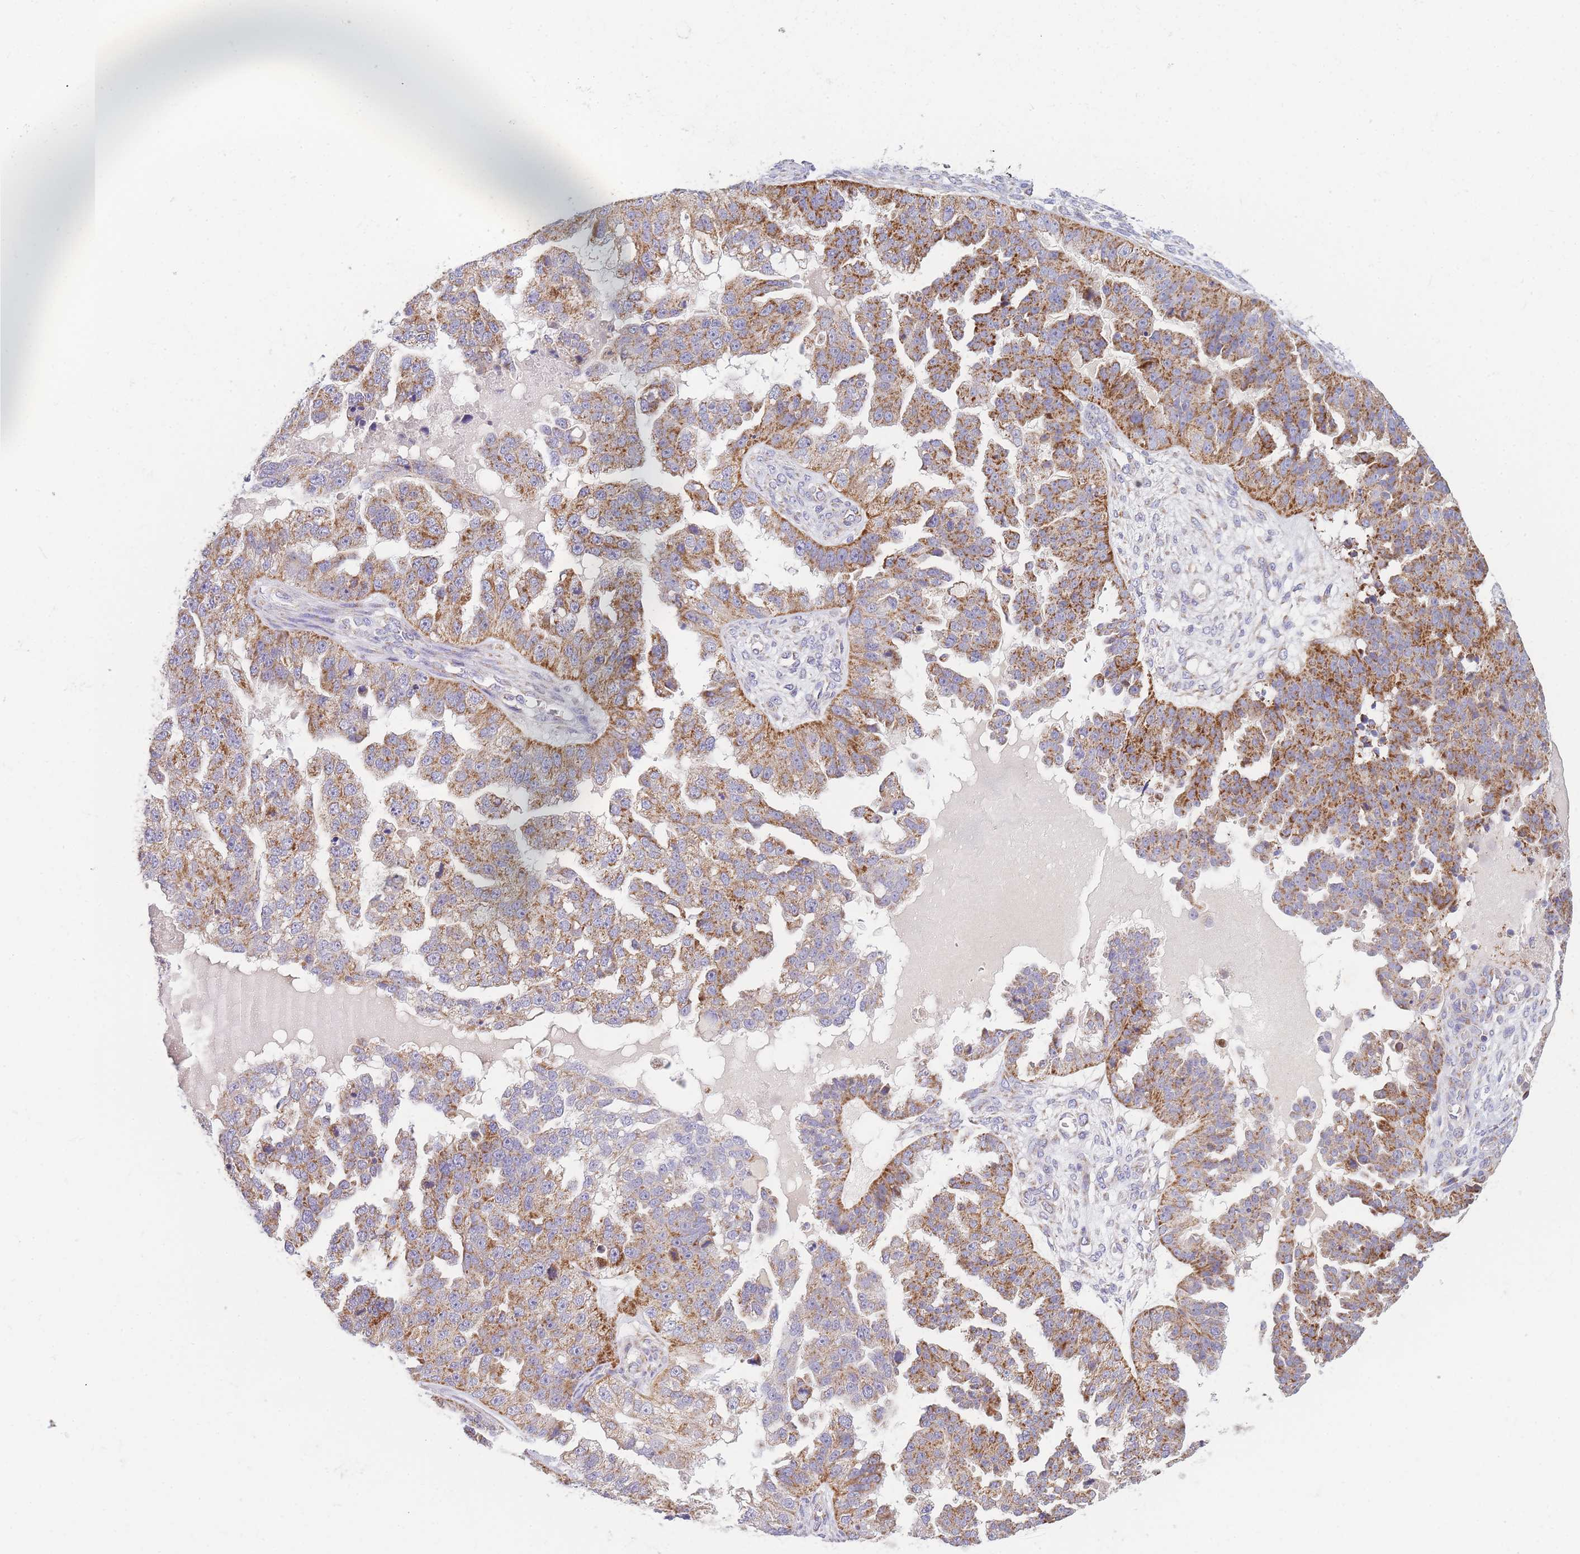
{"staining": {"intensity": "moderate", "quantity": ">75%", "location": "cytoplasmic/membranous"}, "tissue": "ovarian cancer", "cell_type": "Tumor cells", "image_type": "cancer", "snomed": [{"axis": "morphology", "description": "Cystadenocarcinoma, serous, NOS"}, {"axis": "topography", "description": "Ovary"}], "caption": "An image showing moderate cytoplasmic/membranous expression in approximately >75% of tumor cells in ovarian cancer (serous cystadenocarcinoma), as visualized by brown immunohistochemical staining.", "gene": "MRPS11", "patient": {"sex": "female", "age": 58}}